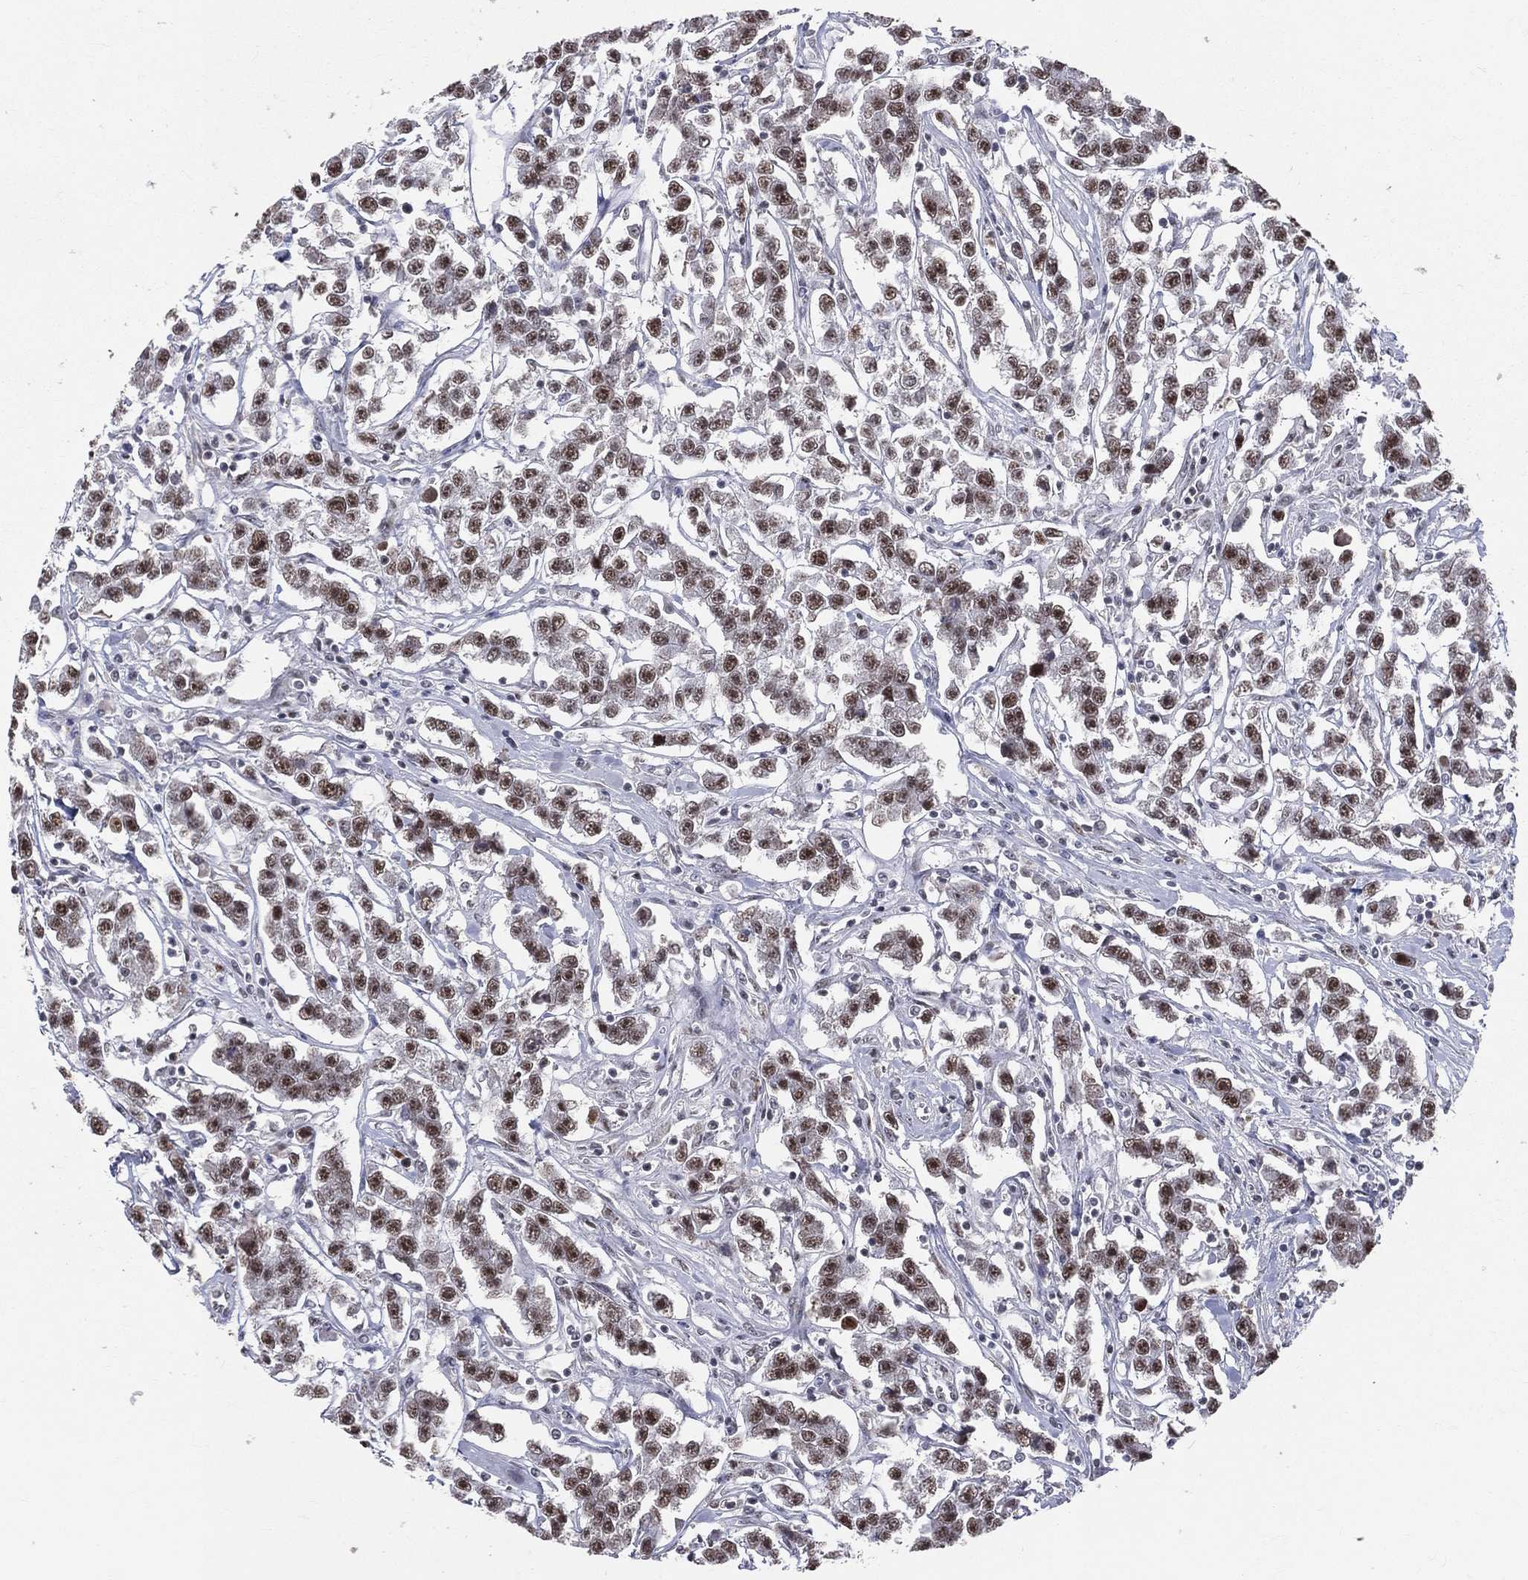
{"staining": {"intensity": "strong", "quantity": ">75%", "location": "nuclear"}, "tissue": "testis cancer", "cell_type": "Tumor cells", "image_type": "cancer", "snomed": [{"axis": "morphology", "description": "Seminoma, NOS"}, {"axis": "topography", "description": "Testis"}], "caption": "Human testis cancer (seminoma) stained for a protein (brown) shows strong nuclear positive expression in about >75% of tumor cells.", "gene": "CDK7", "patient": {"sex": "male", "age": 59}}